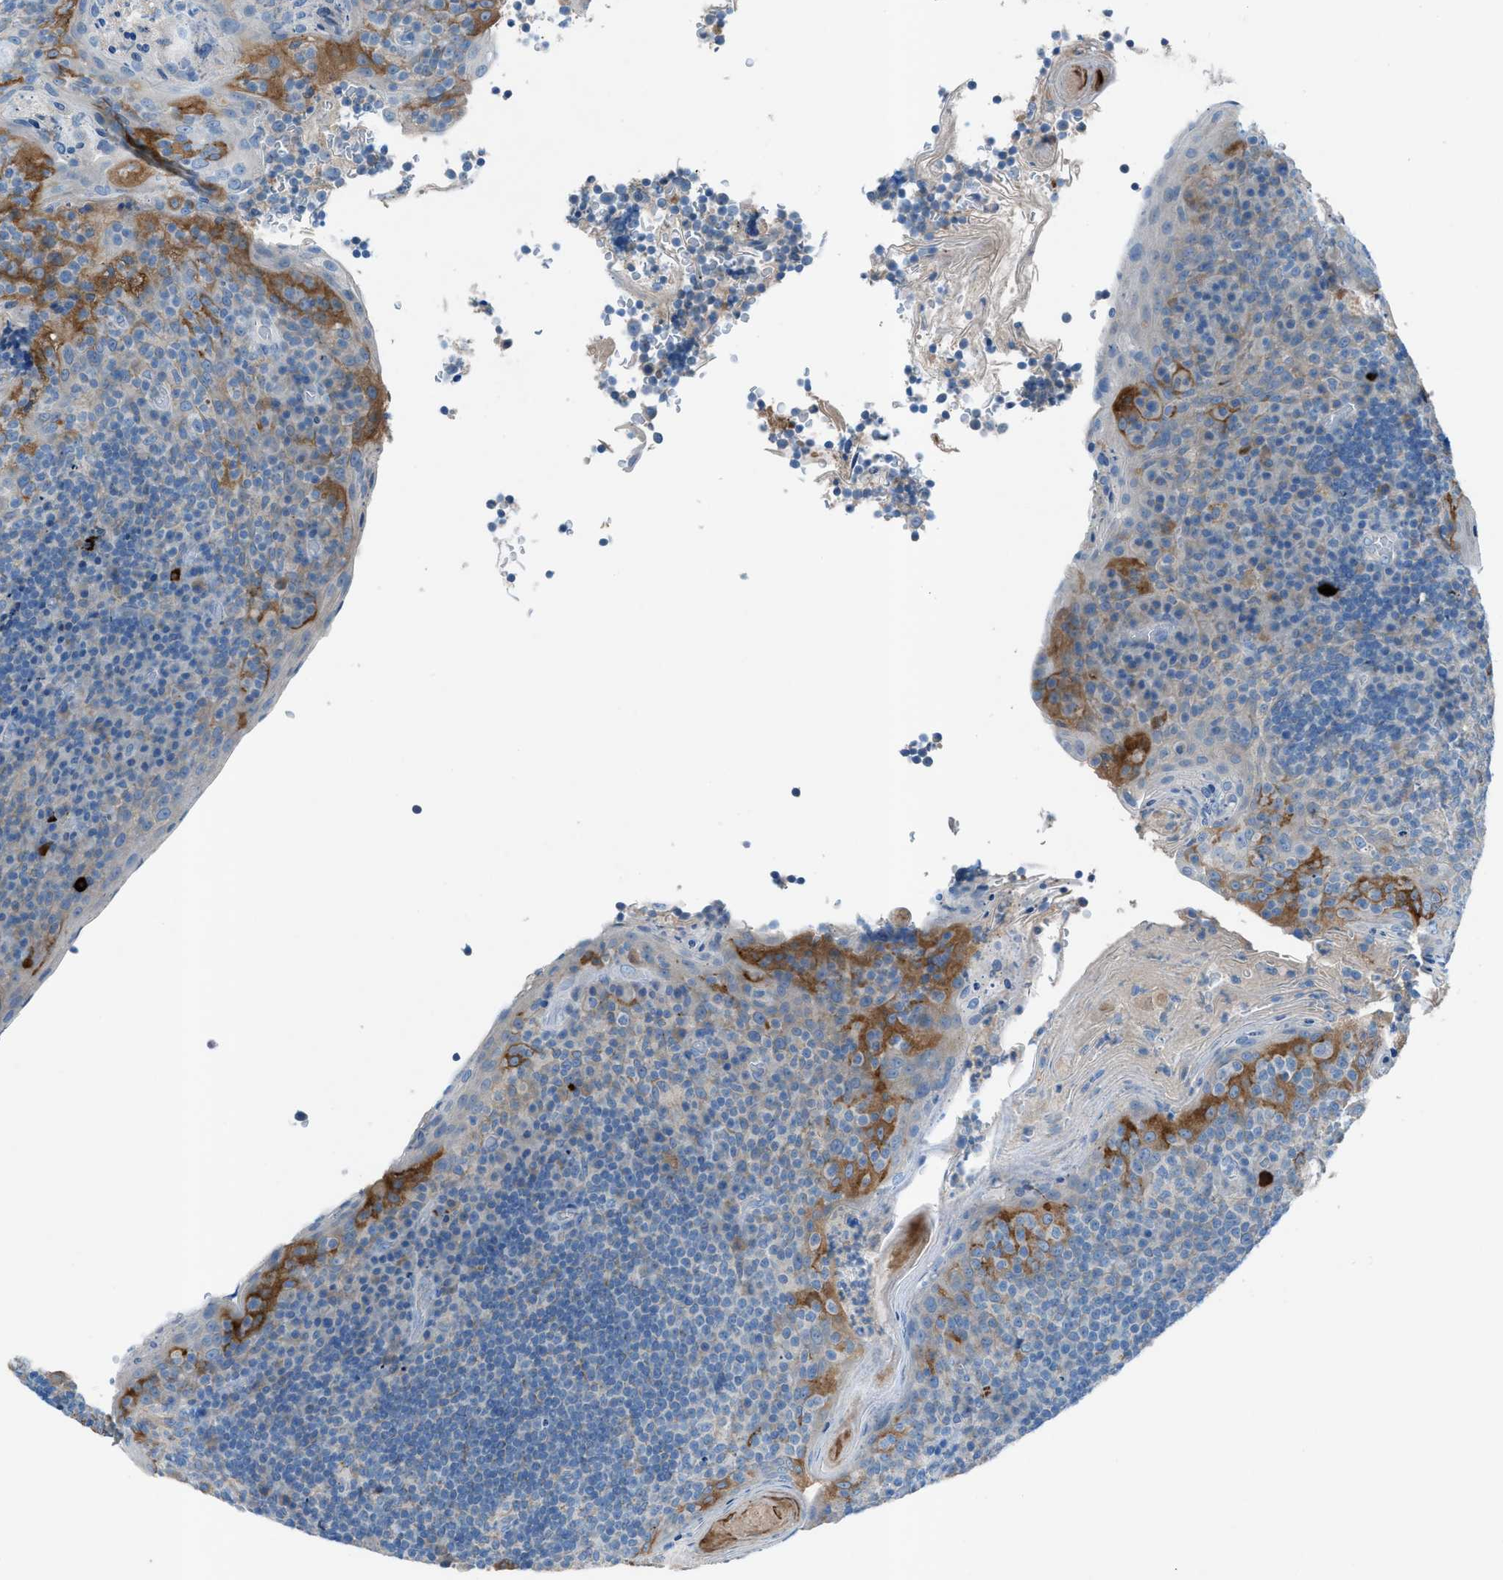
{"staining": {"intensity": "moderate", "quantity": "<25%", "location": "cytoplasmic/membranous"}, "tissue": "tonsil", "cell_type": "Germinal center cells", "image_type": "normal", "snomed": [{"axis": "morphology", "description": "Normal tissue, NOS"}, {"axis": "topography", "description": "Tonsil"}], "caption": "Human tonsil stained with a protein marker reveals moderate staining in germinal center cells.", "gene": "C5AR2", "patient": {"sex": "male", "age": 17}}